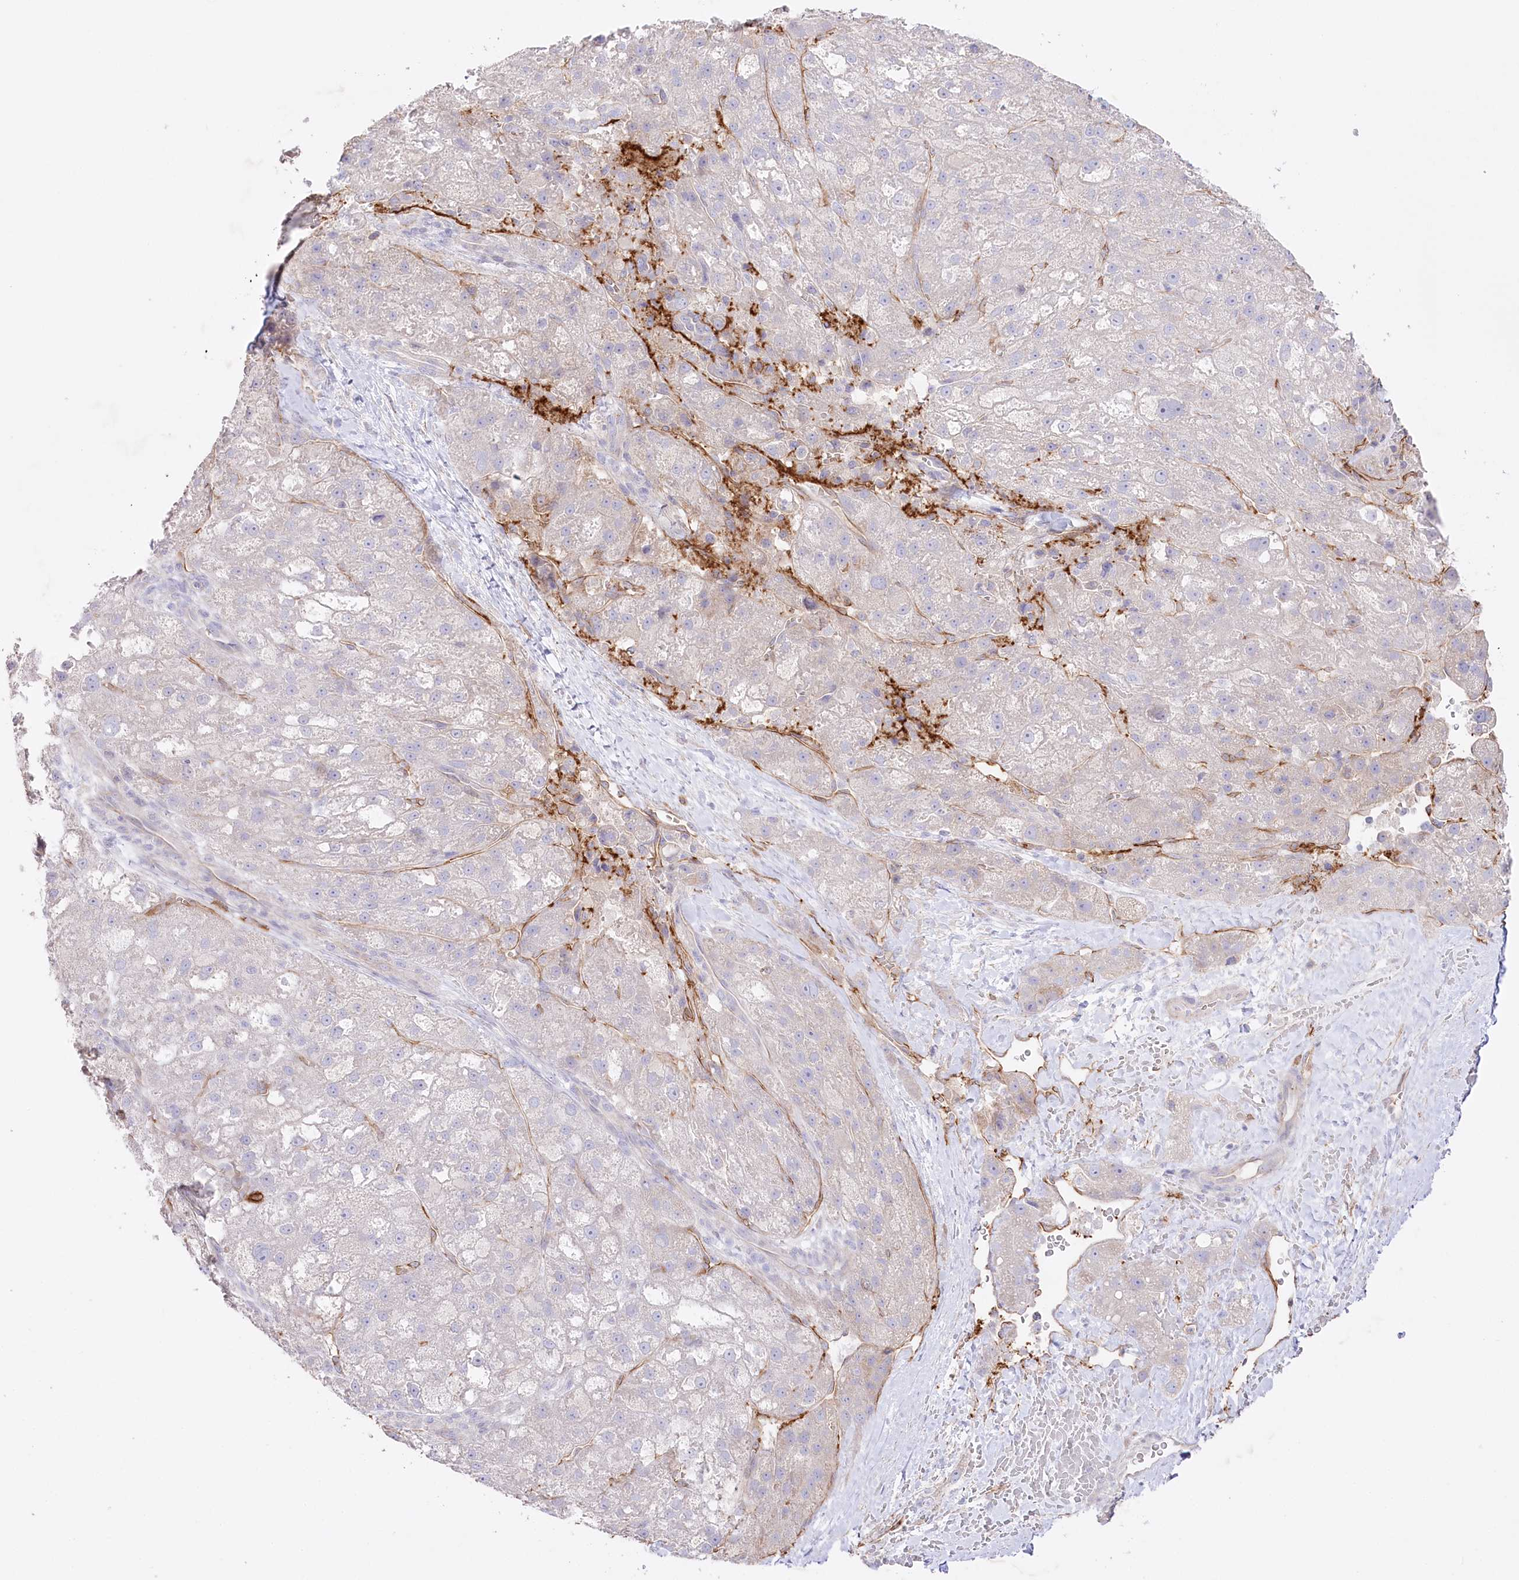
{"staining": {"intensity": "negative", "quantity": "none", "location": "none"}, "tissue": "liver cancer", "cell_type": "Tumor cells", "image_type": "cancer", "snomed": [{"axis": "morphology", "description": "Normal tissue, NOS"}, {"axis": "morphology", "description": "Carcinoma, Hepatocellular, NOS"}, {"axis": "topography", "description": "Liver"}], "caption": "IHC of human liver cancer (hepatocellular carcinoma) reveals no positivity in tumor cells.", "gene": "SLC39A10", "patient": {"sex": "male", "age": 57}}